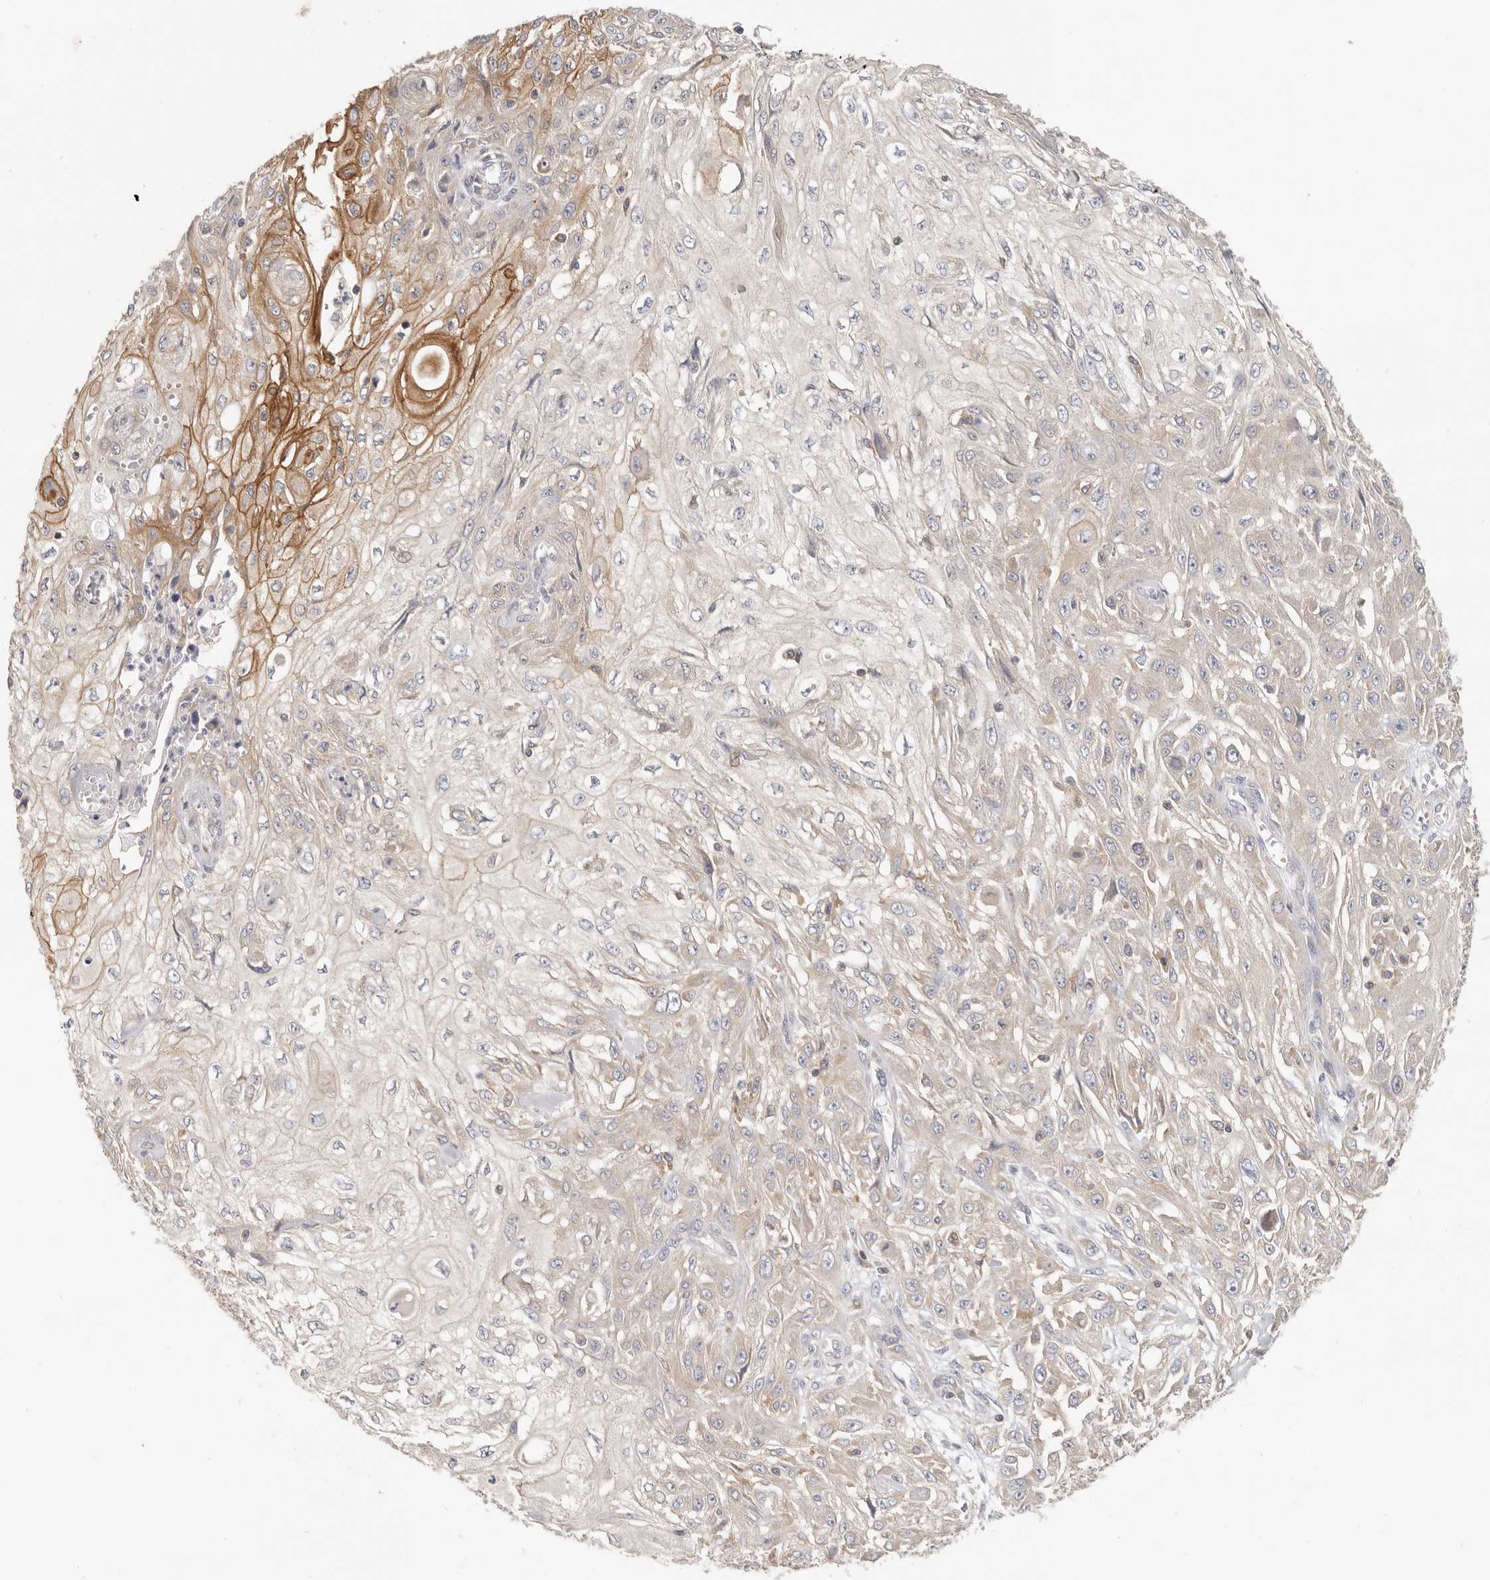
{"staining": {"intensity": "moderate", "quantity": "<25%", "location": "cytoplasmic/membranous"}, "tissue": "skin cancer", "cell_type": "Tumor cells", "image_type": "cancer", "snomed": [{"axis": "morphology", "description": "Squamous cell carcinoma, NOS"}, {"axis": "morphology", "description": "Squamous cell carcinoma, metastatic, NOS"}, {"axis": "topography", "description": "Skin"}, {"axis": "topography", "description": "Lymph node"}], "caption": "IHC of skin cancer demonstrates low levels of moderate cytoplasmic/membranous positivity in approximately <25% of tumor cells. The protein of interest is stained brown, and the nuclei are stained in blue (DAB IHC with brightfield microscopy, high magnification).", "gene": "ANXA9", "patient": {"sex": "male", "age": 75}}